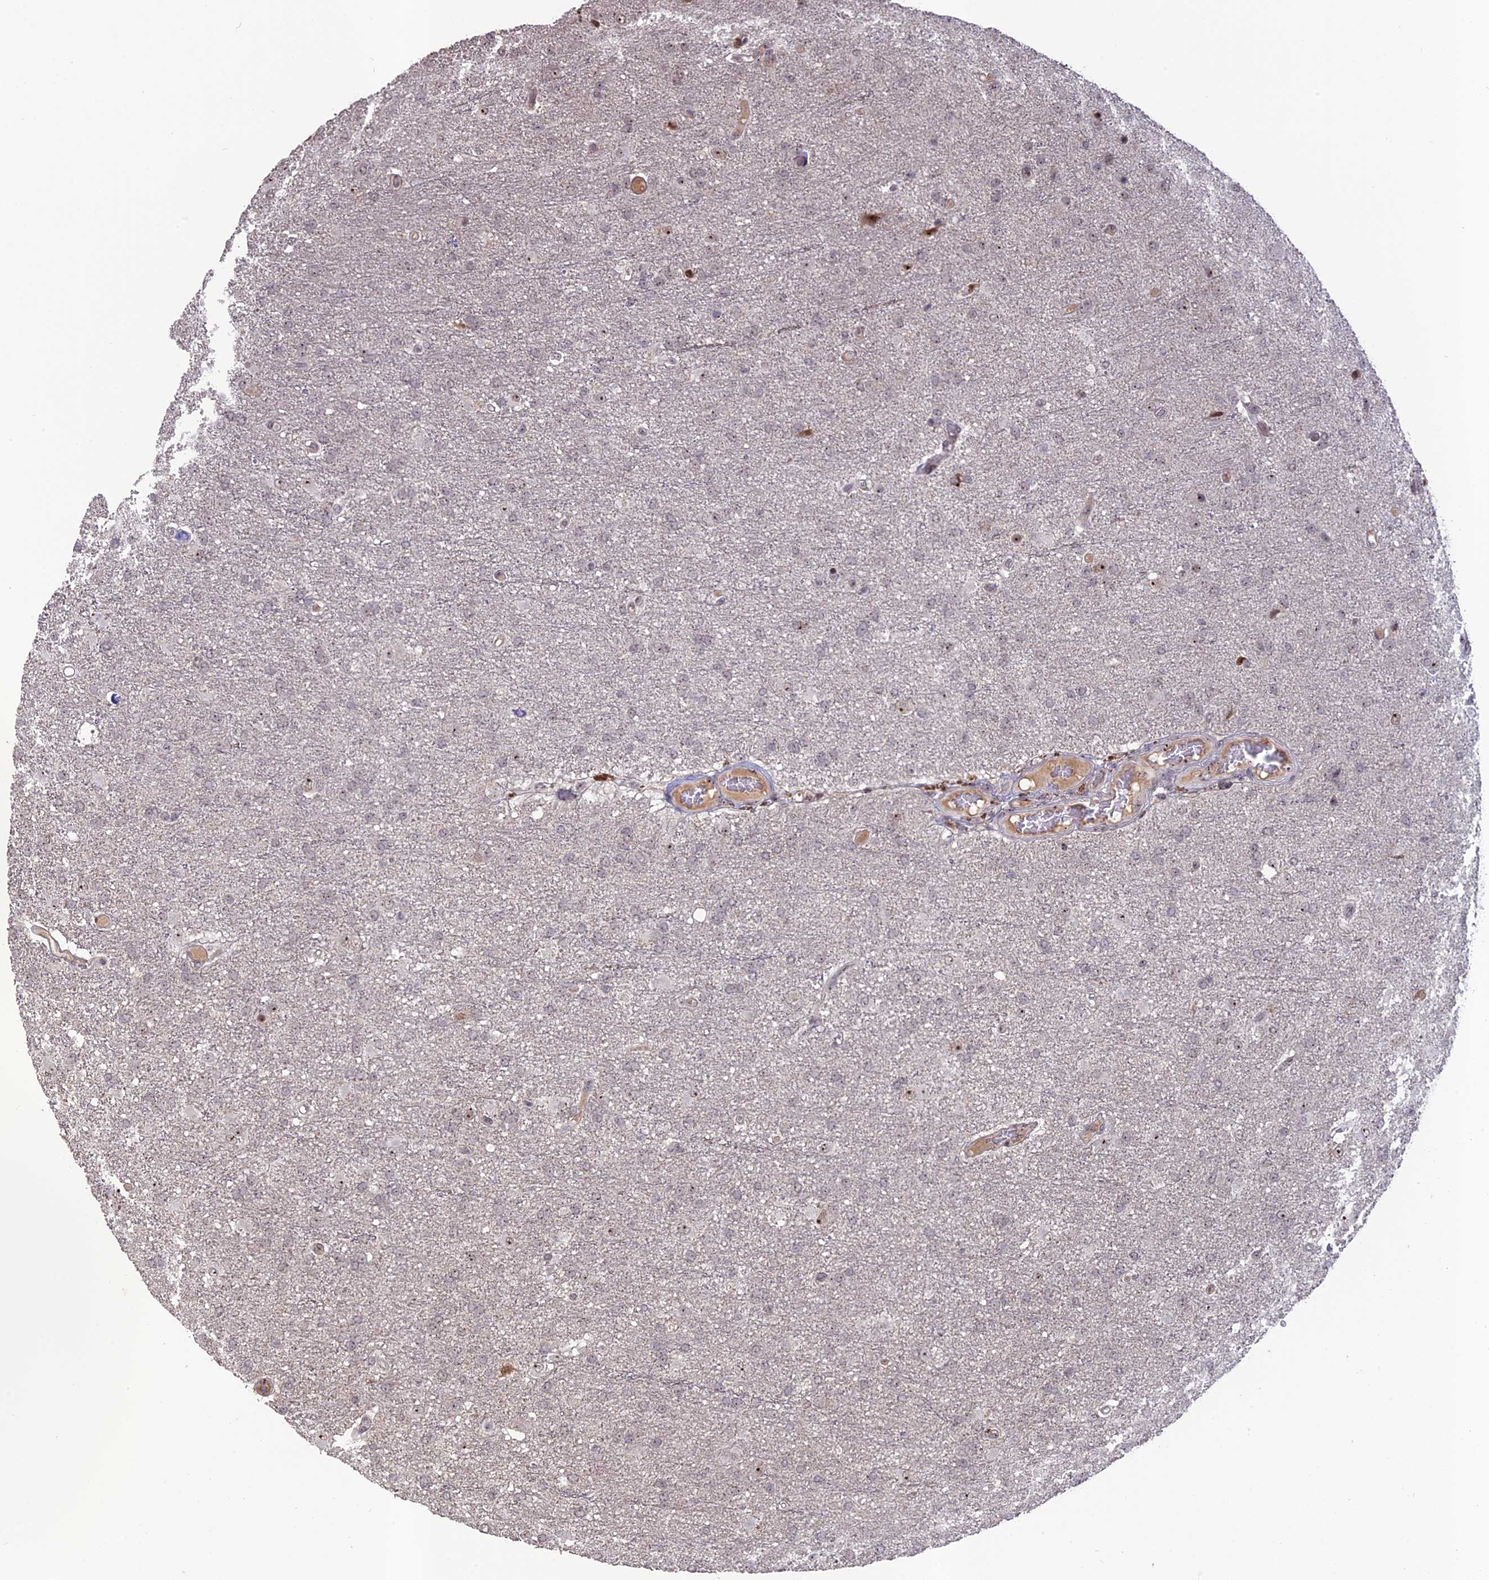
{"staining": {"intensity": "negative", "quantity": "none", "location": "none"}, "tissue": "glioma", "cell_type": "Tumor cells", "image_type": "cancer", "snomed": [{"axis": "morphology", "description": "Glioma, malignant, High grade"}, {"axis": "topography", "description": "Brain"}], "caption": "IHC histopathology image of neoplastic tissue: human malignant high-grade glioma stained with DAB shows no significant protein expression in tumor cells. (Brightfield microscopy of DAB immunohistochemistry (IHC) at high magnification).", "gene": "FAM131A", "patient": {"sex": "female", "age": 74}}